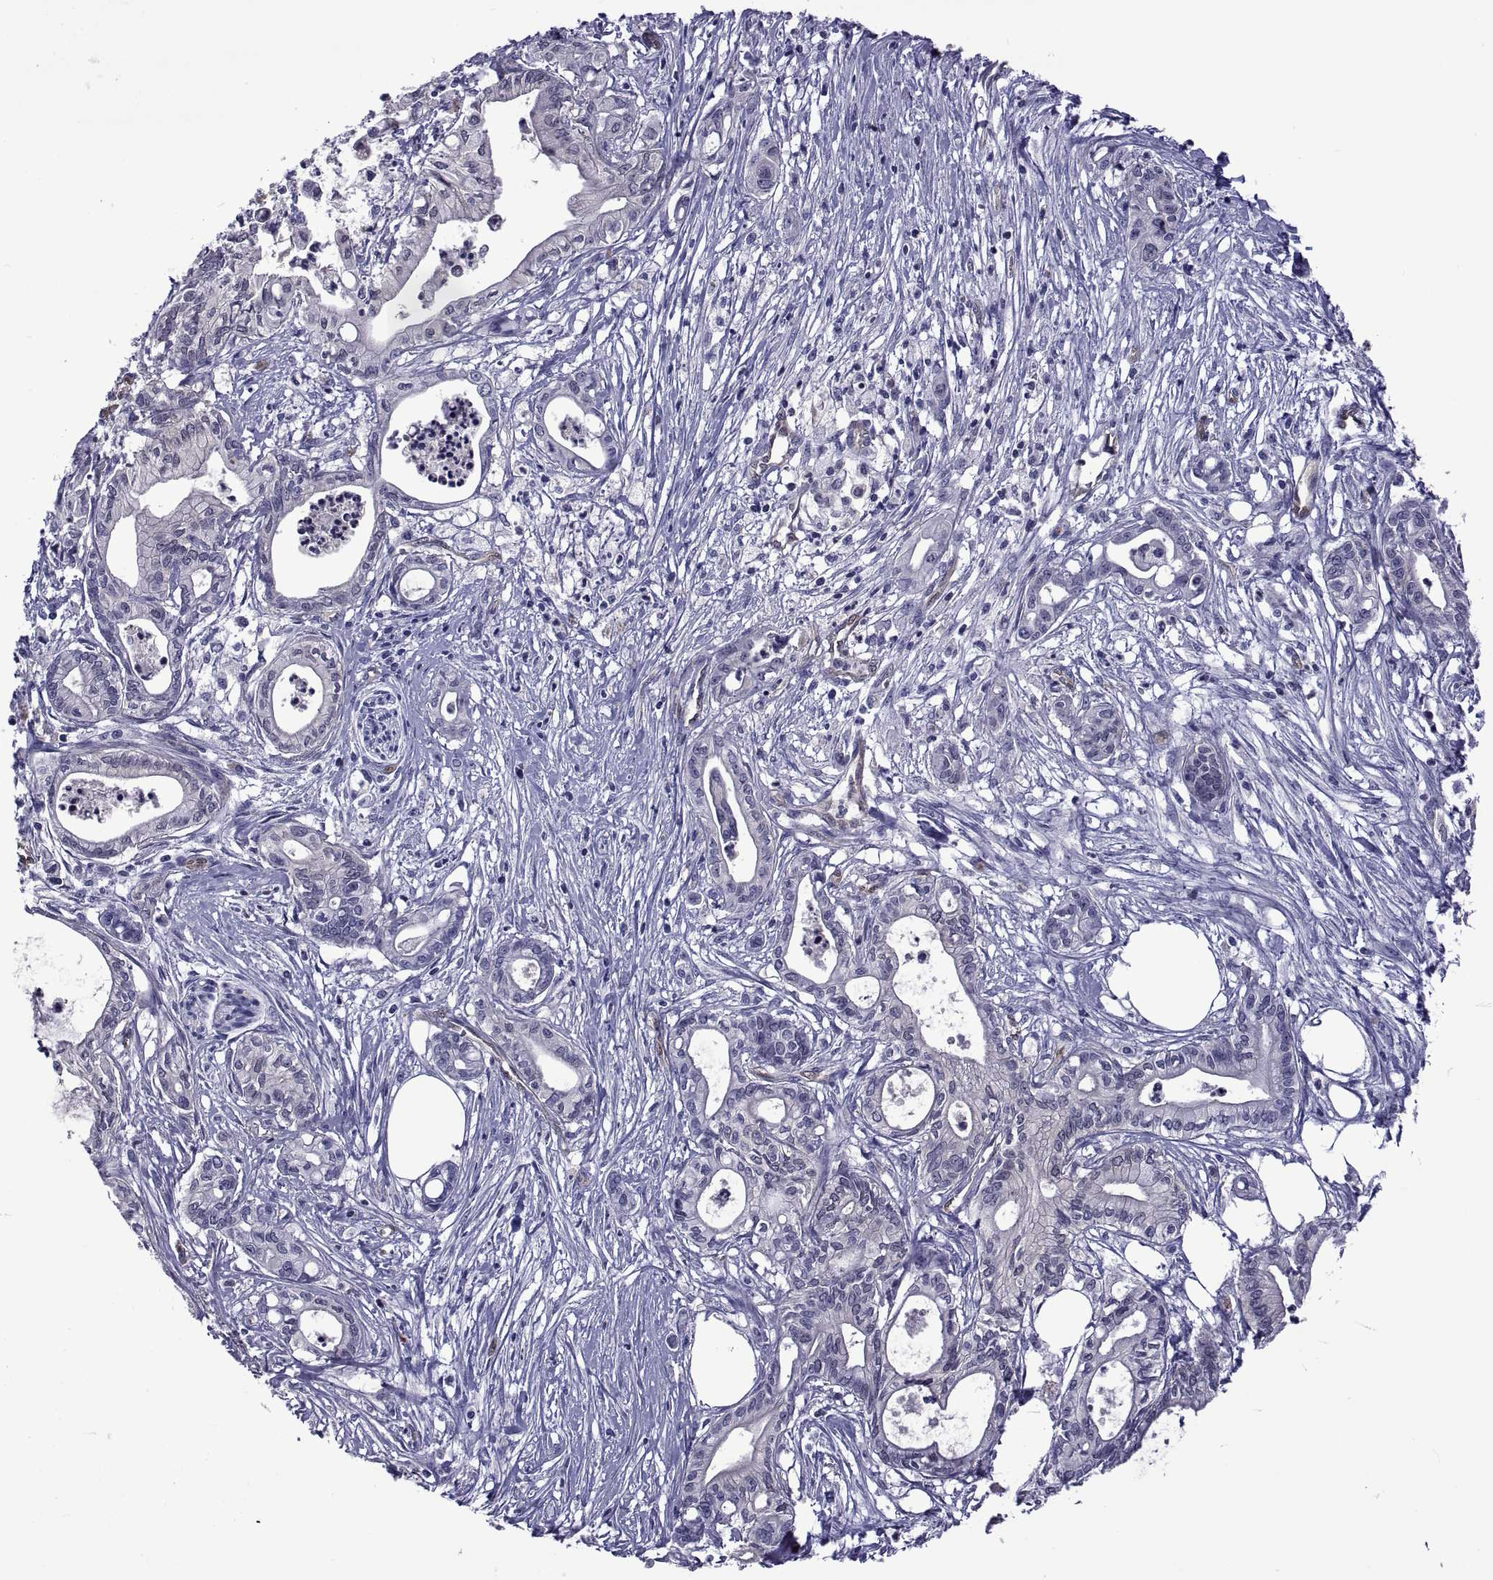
{"staining": {"intensity": "negative", "quantity": "none", "location": "none"}, "tissue": "pancreatic cancer", "cell_type": "Tumor cells", "image_type": "cancer", "snomed": [{"axis": "morphology", "description": "Adenocarcinoma, NOS"}, {"axis": "topography", "description": "Pancreas"}], "caption": "Immunohistochemistry micrograph of neoplastic tissue: pancreatic cancer stained with DAB demonstrates no significant protein staining in tumor cells. The staining is performed using DAB (3,3'-diaminobenzidine) brown chromogen with nuclei counter-stained in using hematoxylin.", "gene": "LCN9", "patient": {"sex": "male", "age": 71}}